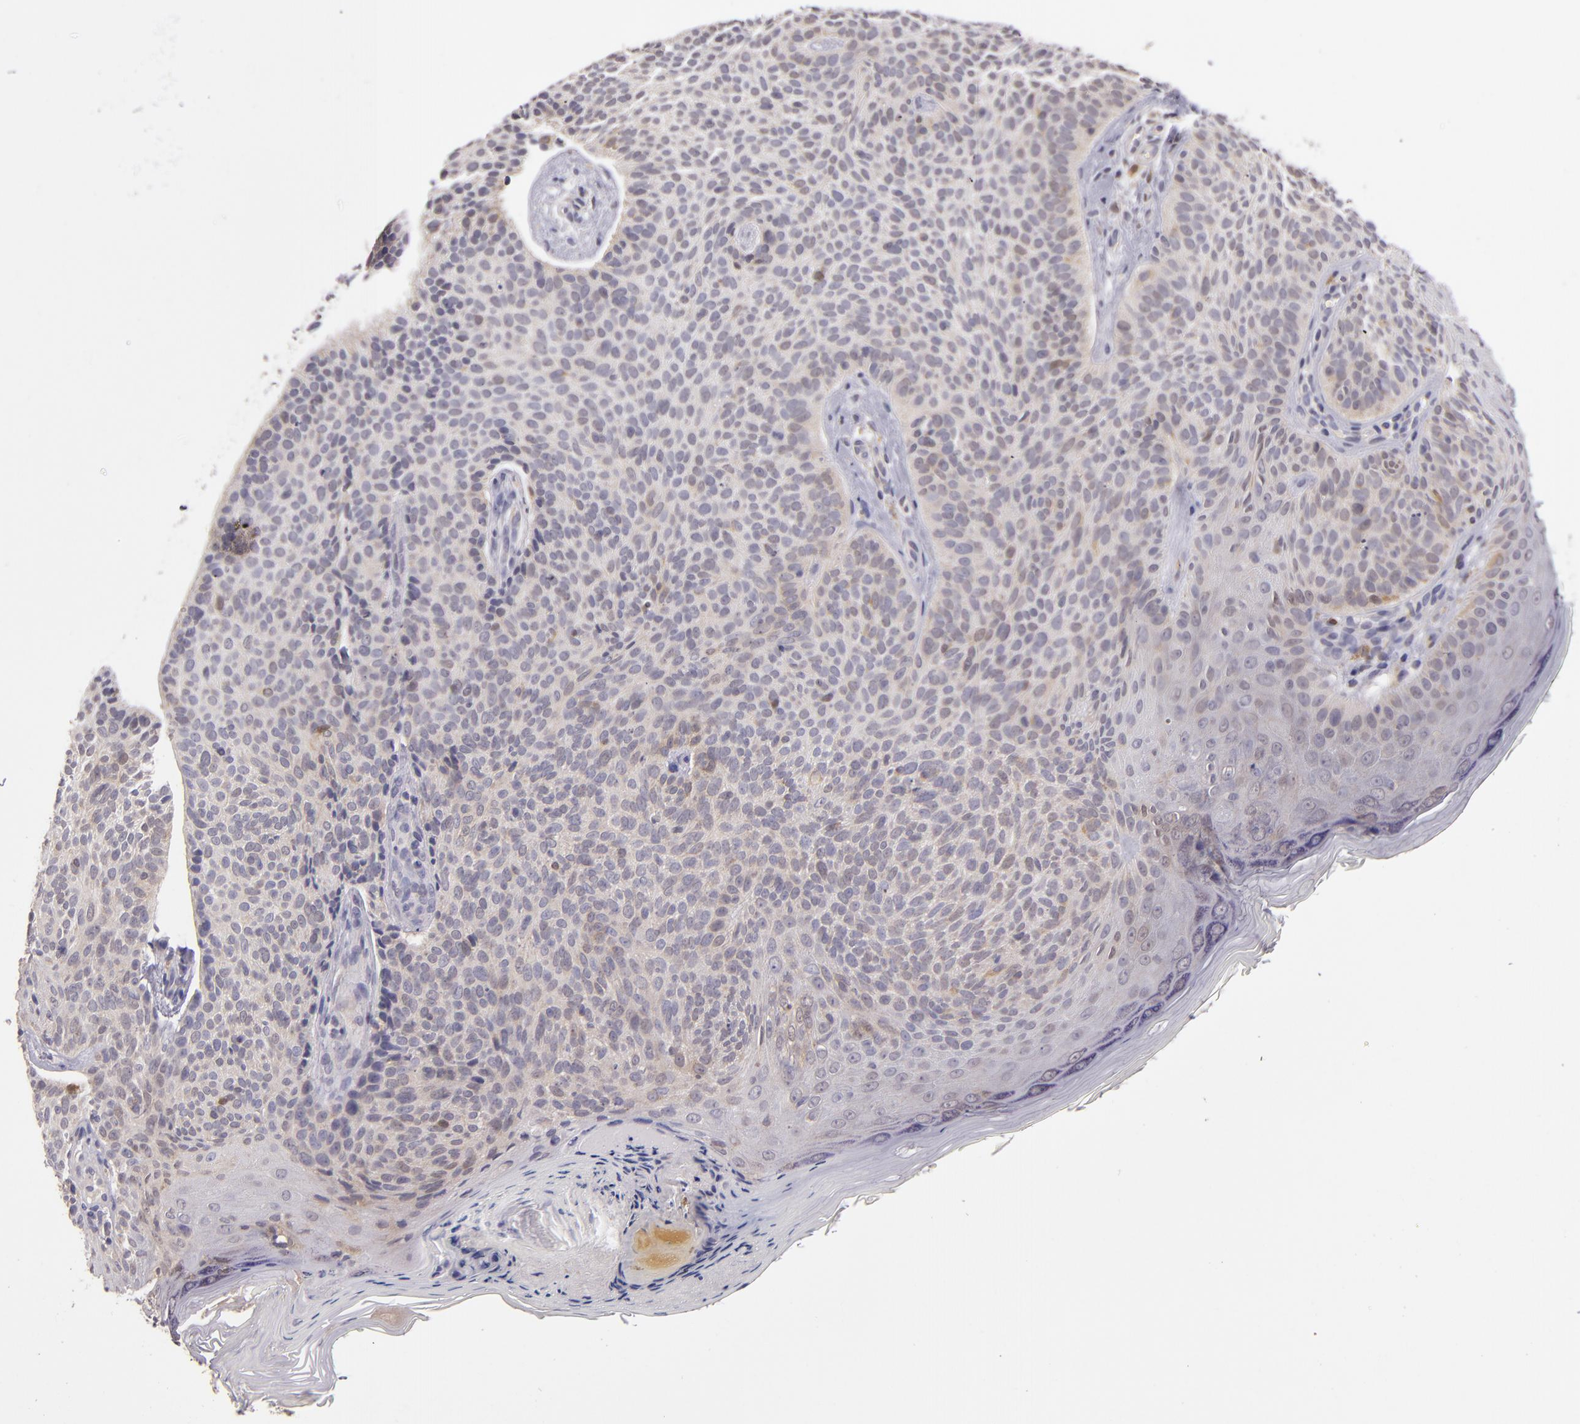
{"staining": {"intensity": "weak", "quantity": "<25%", "location": "cytoplasmic/membranous"}, "tissue": "skin cancer", "cell_type": "Tumor cells", "image_type": "cancer", "snomed": [{"axis": "morphology", "description": "Basal cell carcinoma"}, {"axis": "topography", "description": "Skin"}], "caption": "Tumor cells are negative for protein expression in human skin cancer (basal cell carcinoma).", "gene": "FHIT", "patient": {"sex": "female", "age": 78}}